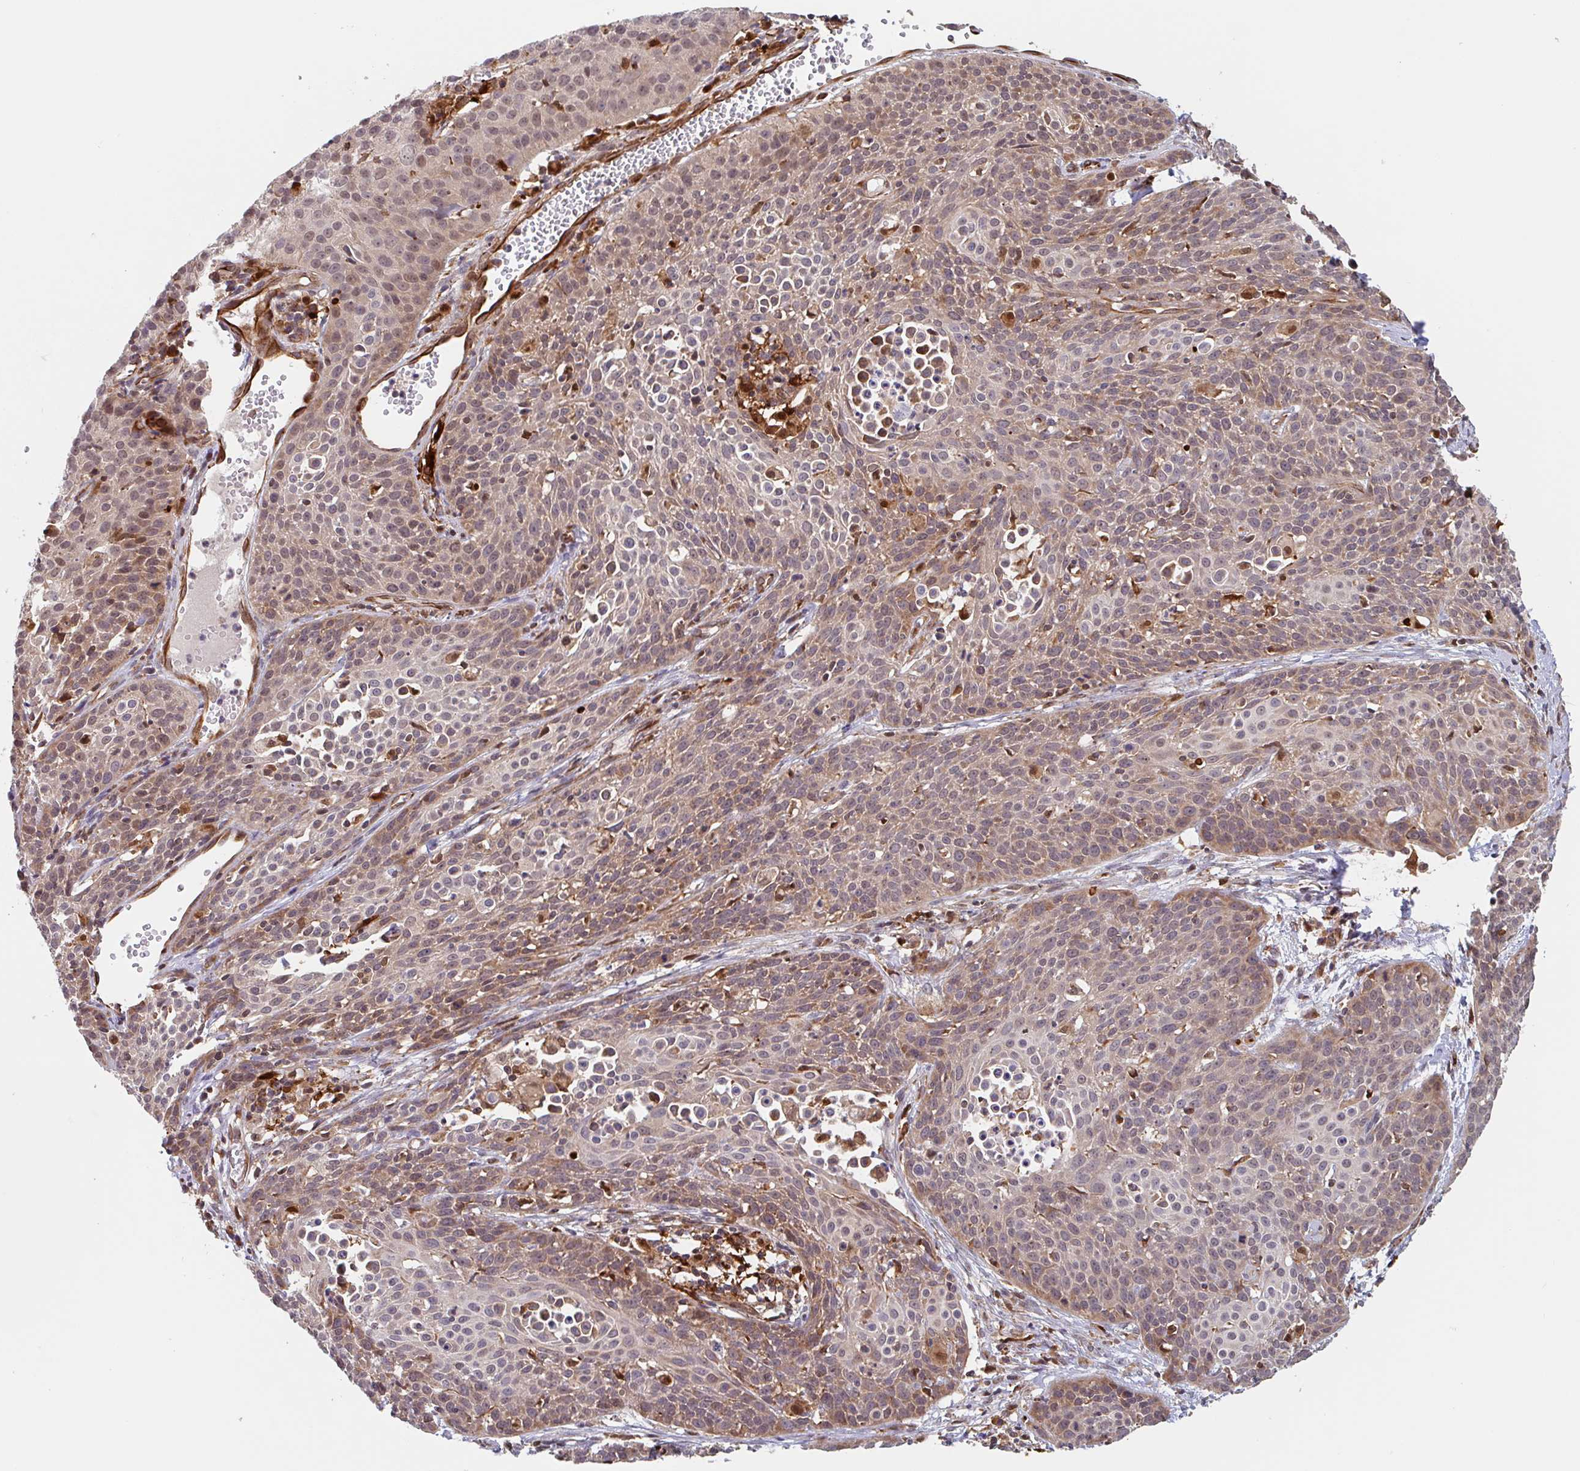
{"staining": {"intensity": "weak", "quantity": "25%-75%", "location": "cytoplasmic/membranous,nuclear"}, "tissue": "cervical cancer", "cell_type": "Tumor cells", "image_type": "cancer", "snomed": [{"axis": "morphology", "description": "Squamous cell carcinoma, NOS"}, {"axis": "topography", "description": "Cervix"}], "caption": "The image exhibits a brown stain indicating the presence of a protein in the cytoplasmic/membranous and nuclear of tumor cells in cervical squamous cell carcinoma.", "gene": "NUB1", "patient": {"sex": "female", "age": 38}}